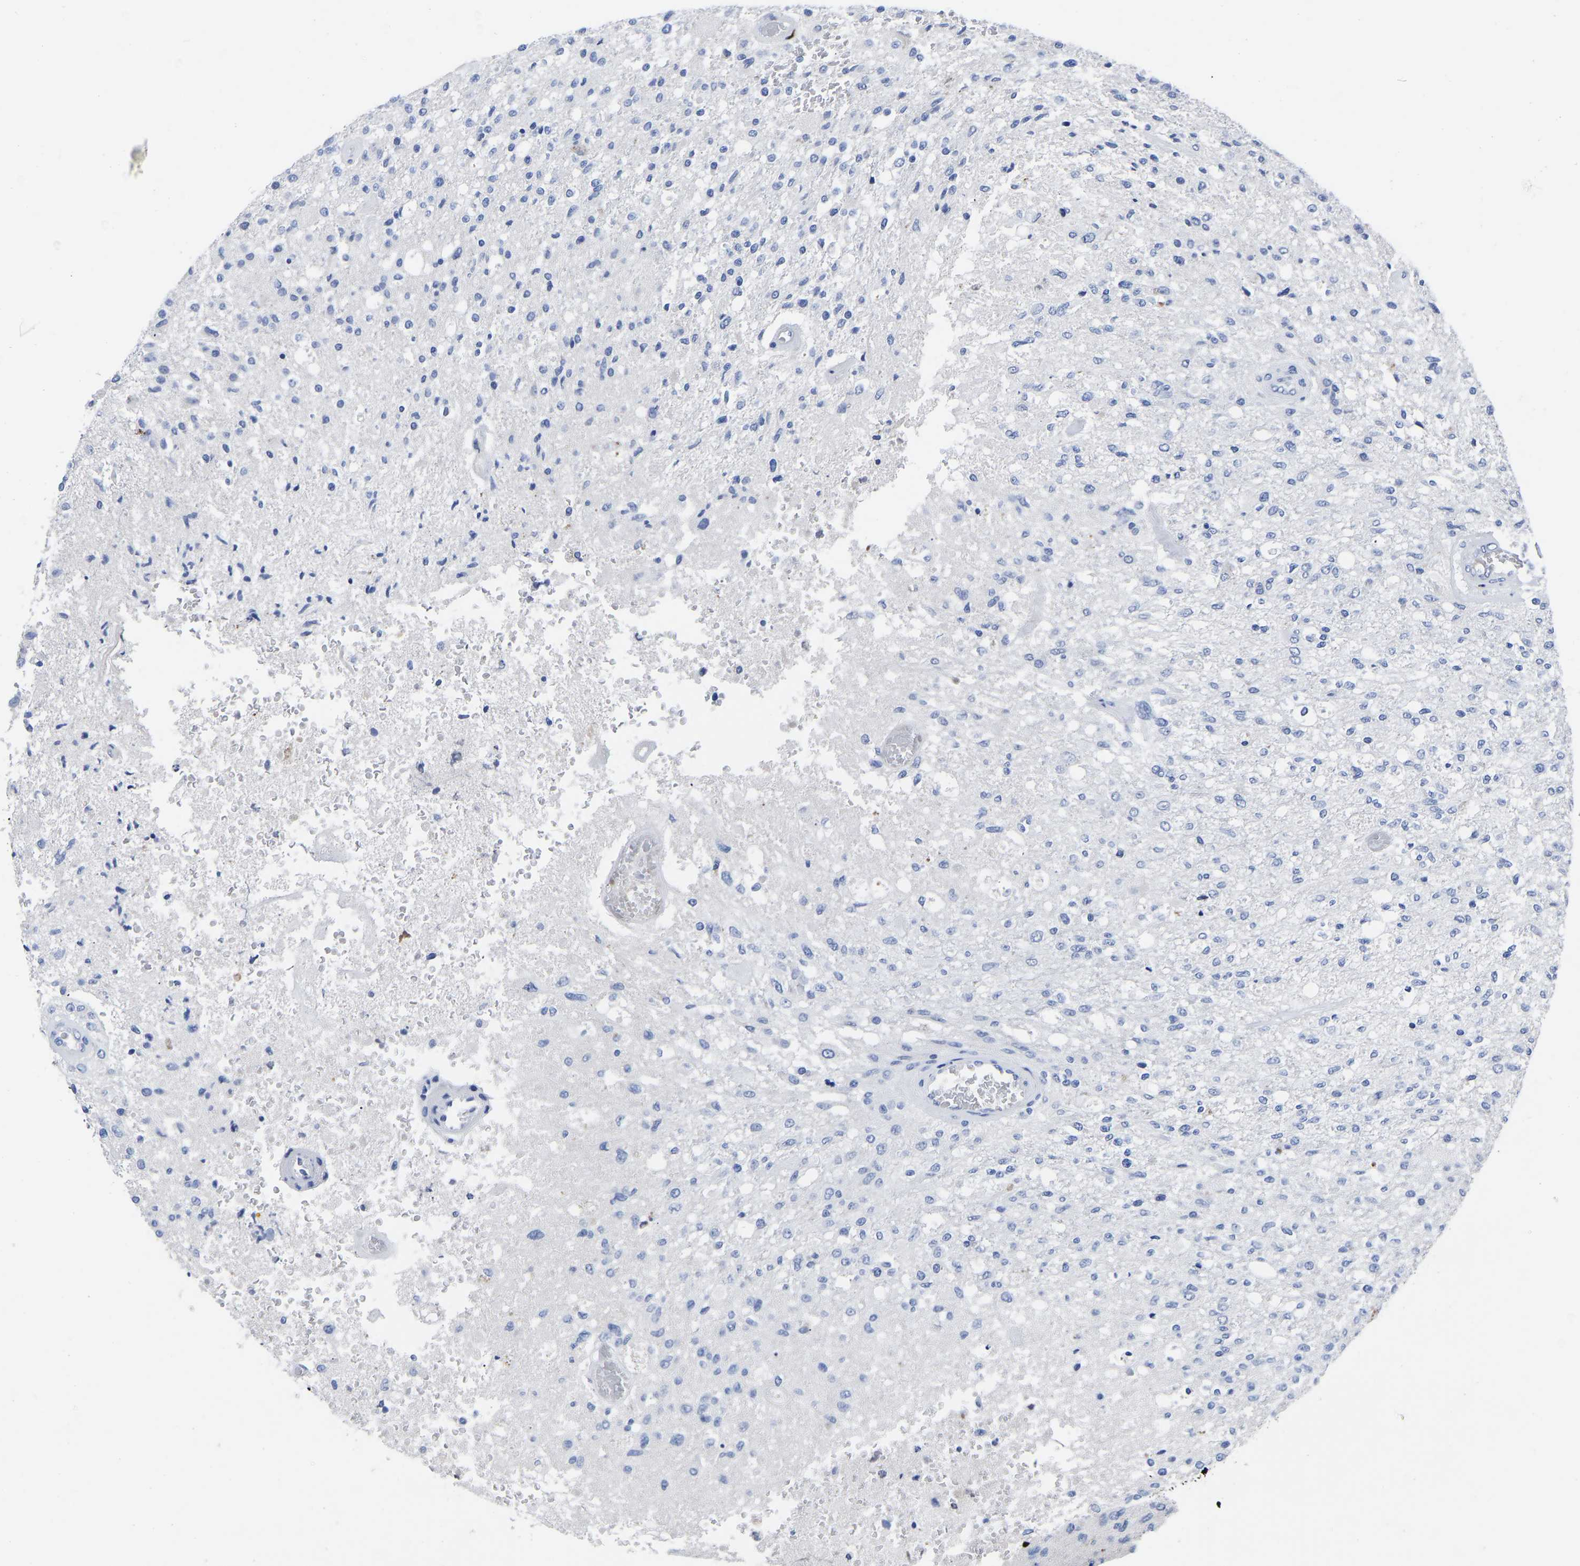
{"staining": {"intensity": "negative", "quantity": "none", "location": "none"}, "tissue": "glioma", "cell_type": "Tumor cells", "image_type": "cancer", "snomed": [{"axis": "morphology", "description": "Normal tissue, NOS"}, {"axis": "morphology", "description": "Glioma, malignant, High grade"}, {"axis": "topography", "description": "Cerebral cortex"}], "caption": "High magnification brightfield microscopy of high-grade glioma (malignant) stained with DAB (3,3'-diaminobenzidine) (brown) and counterstained with hematoxylin (blue): tumor cells show no significant expression. (DAB immunohistochemistry (IHC) visualized using brightfield microscopy, high magnification).", "gene": "GPA33", "patient": {"sex": "male", "age": 77}}